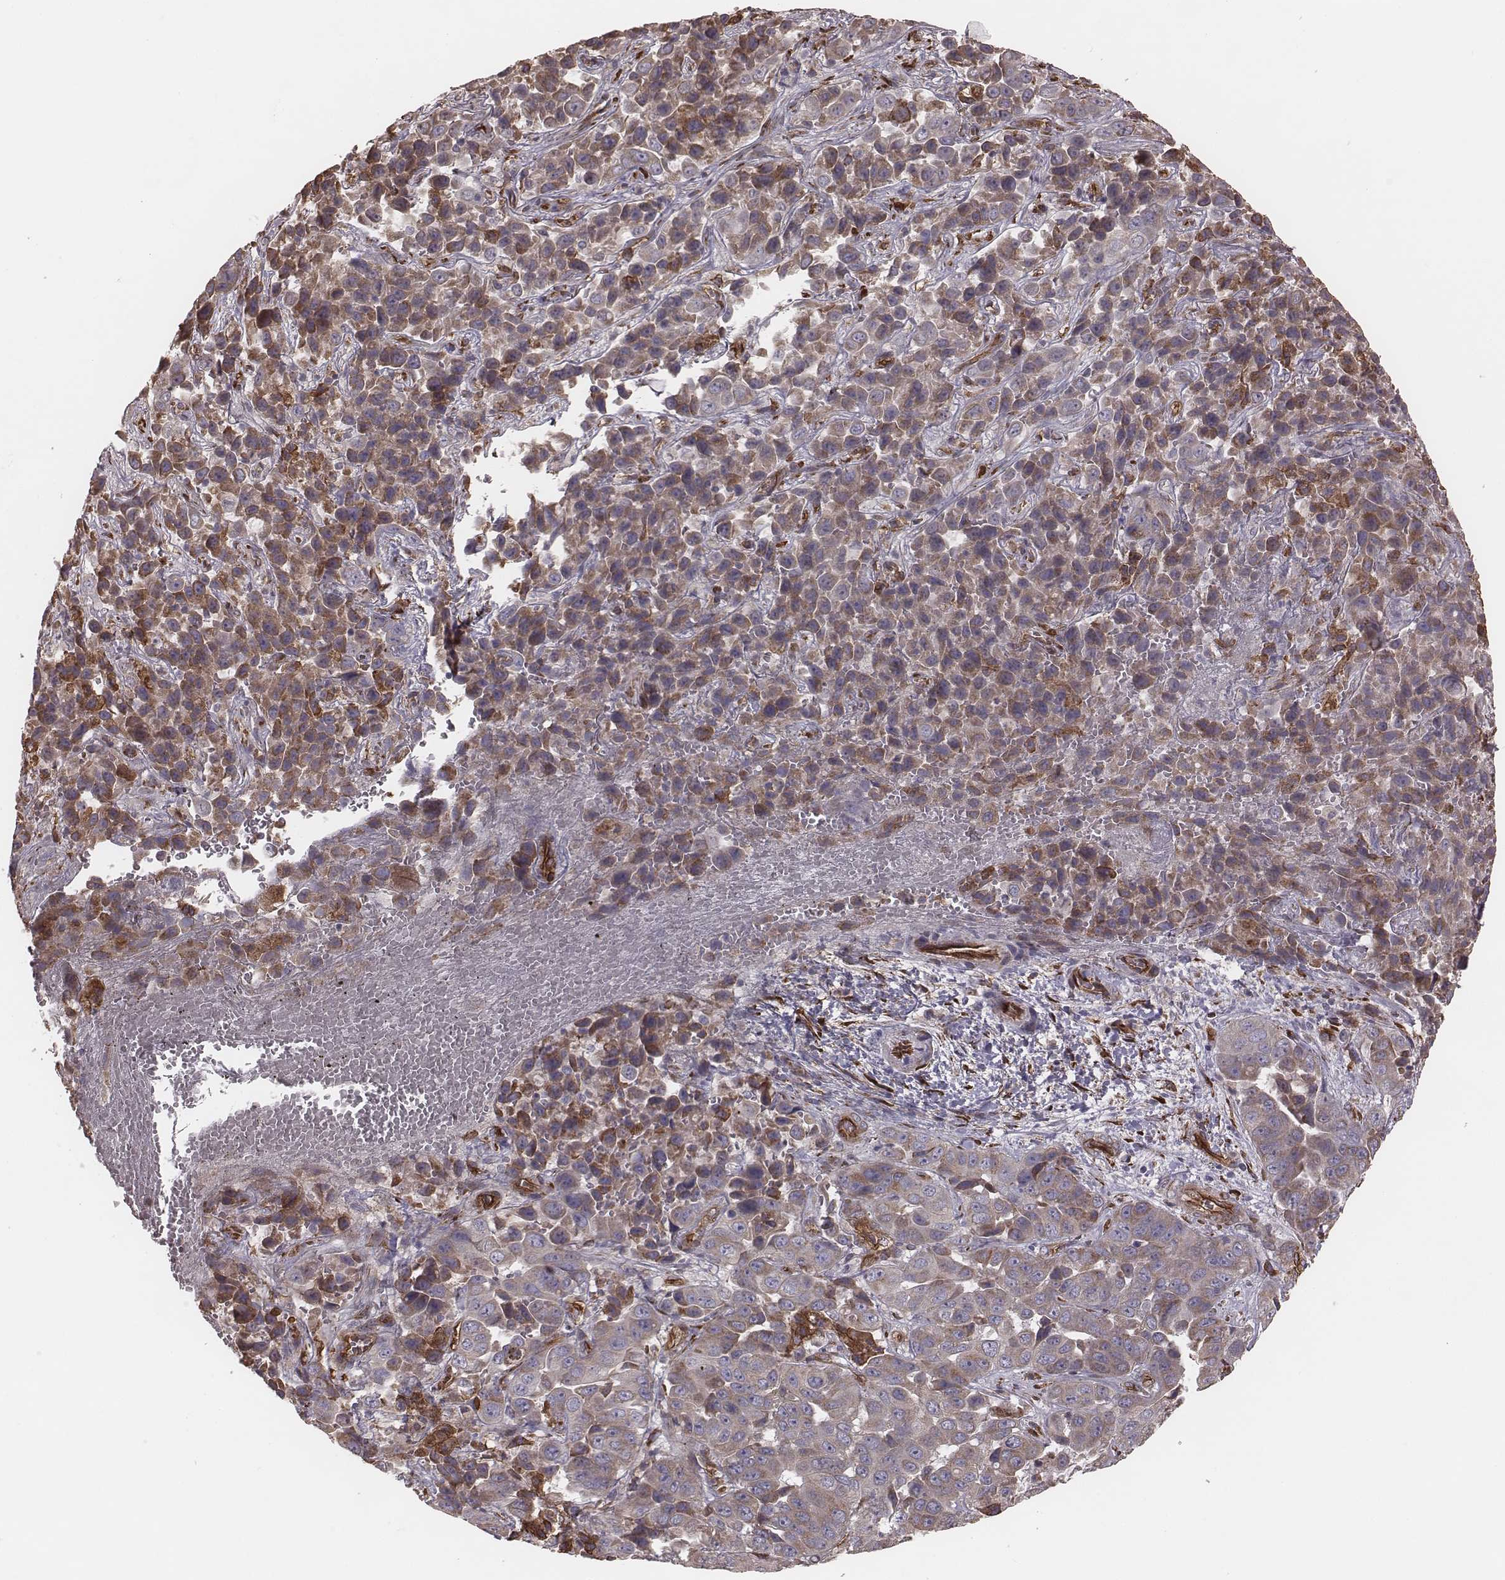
{"staining": {"intensity": "weak", "quantity": "25%-75%", "location": "cytoplasmic/membranous"}, "tissue": "liver cancer", "cell_type": "Tumor cells", "image_type": "cancer", "snomed": [{"axis": "morphology", "description": "Cholangiocarcinoma"}, {"axis": "topography", "description": "Liver"}], "caption": "Weak cytoplasmic/membranous positivity for a protein is appreciated in about 25%-75% of tumor cells of liver cancer (cholangiocarcinoma) using IHC.", "gene": "PALMD", "patient": {"sex": "female", "age": 52}}